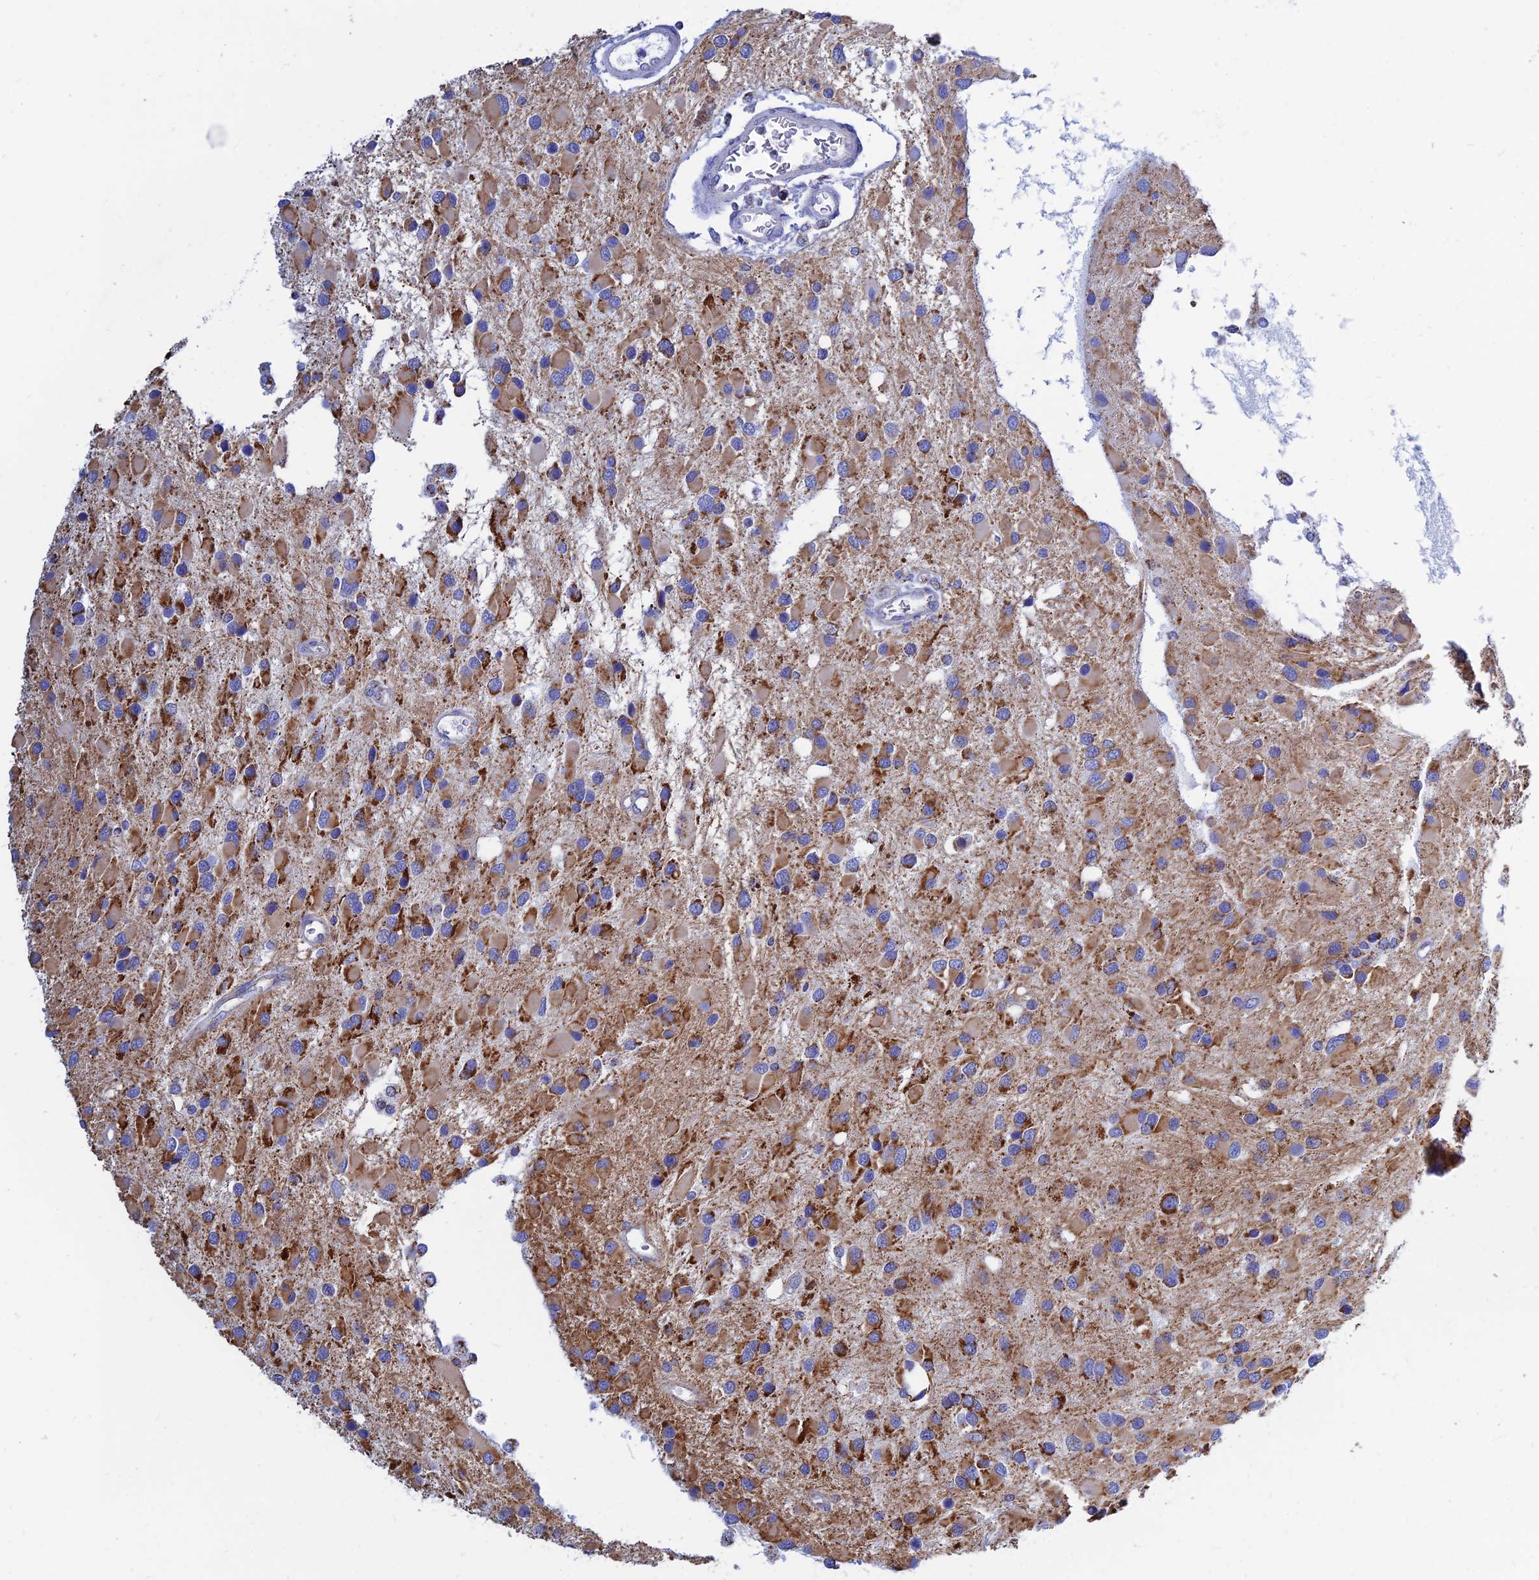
{"staining": {"intensity": "moderate", "quantity": ">75%", "location": "cytoplasmic/membranous"}, "tissue": "glioma", "cell_type": "Tumor cells", "image_type": "cancer", "snomed": [{"axis": "morphology", "description": "Glioma, malignant, High grade"}, {"axis": "topography", "description": "Brain"}], "caption": "Protein staining of glioma tissue demonstrates moderate cytoplasmic/membranous staining in about >75% of tumor cells. (IHC, brightfield microscopy, high magnification).", "gene": "MGST1", "patient": {"sex": "male", "age": 53}}